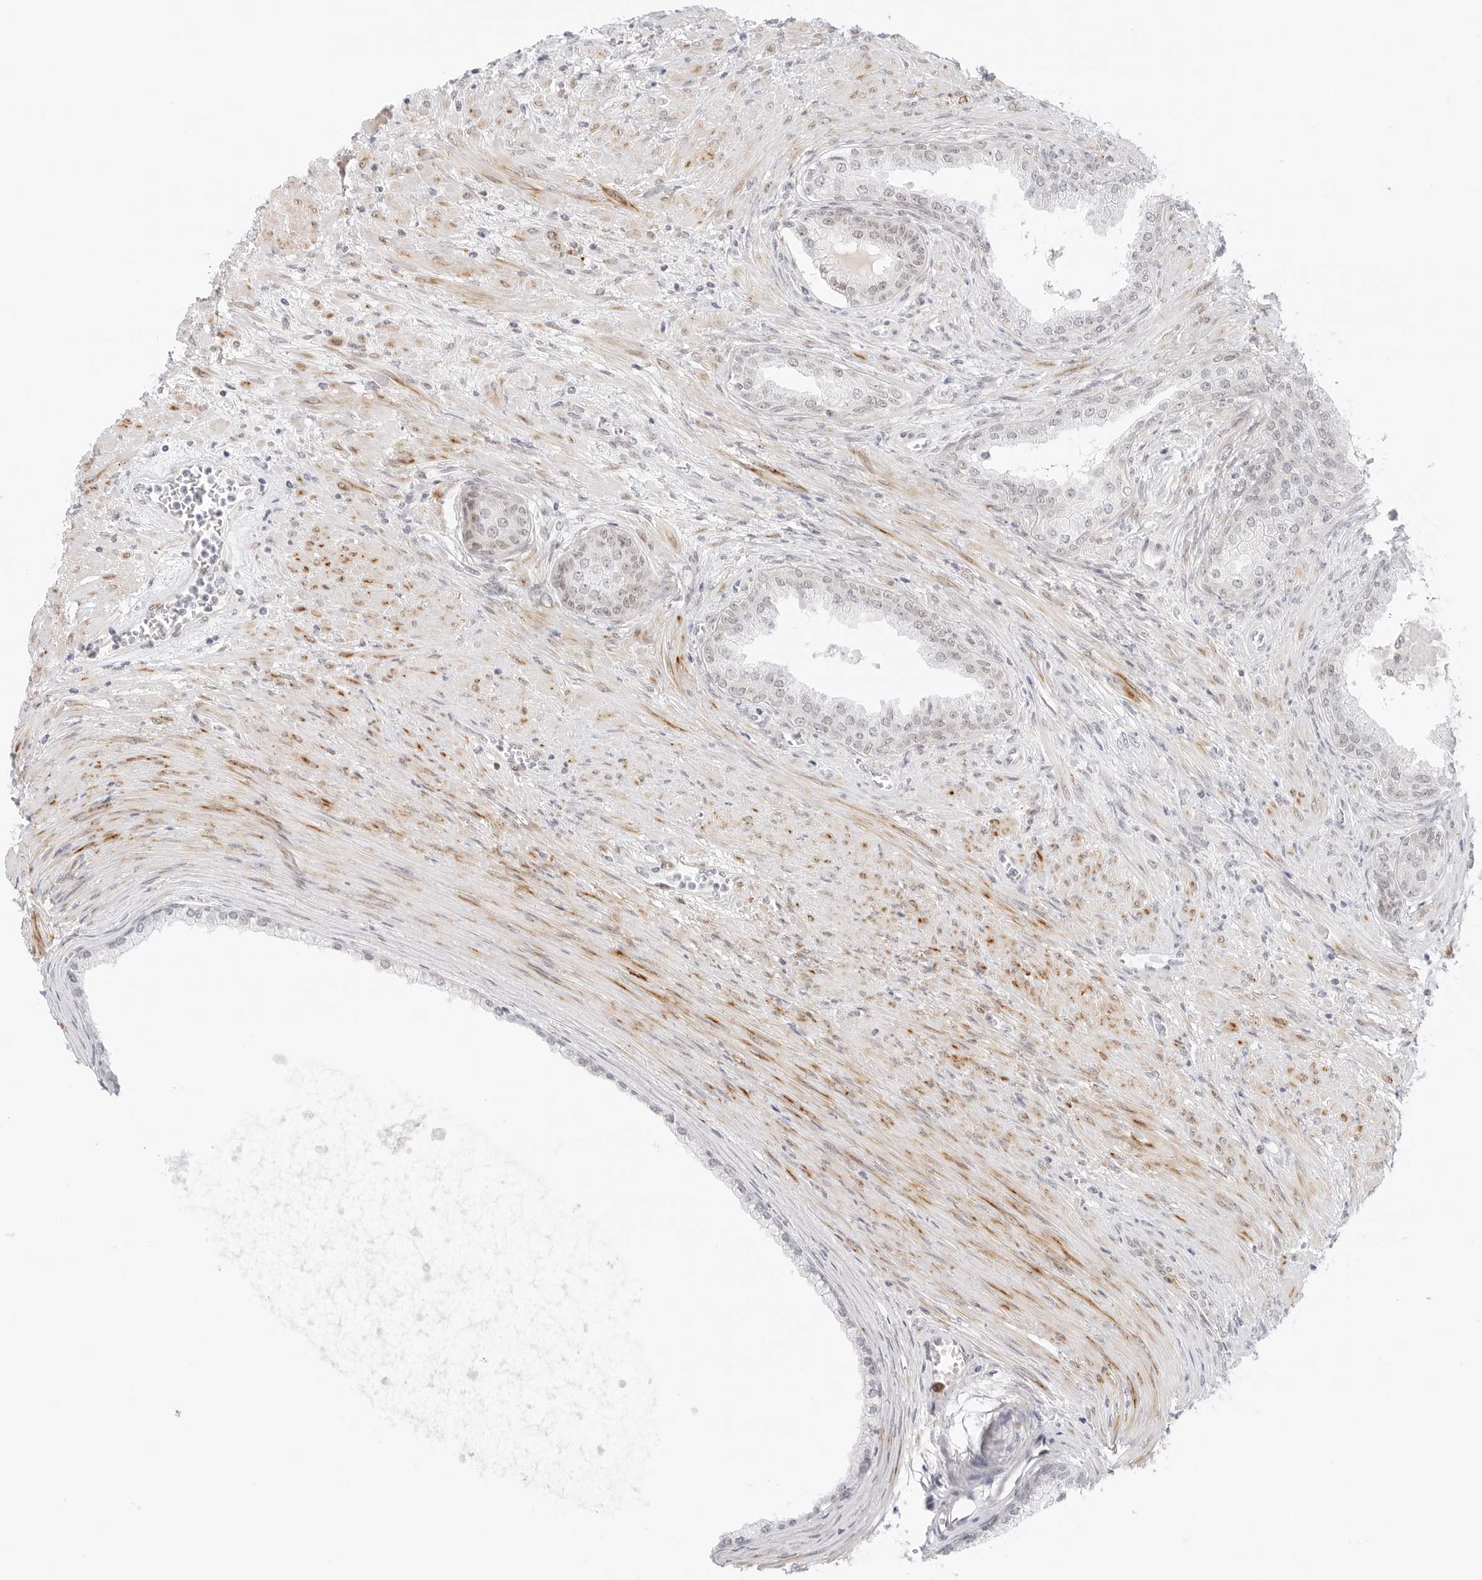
{"staining": {"intensity": "negative", "quantity": "none", "location": "none"}, "tissue": "prostate cancer", "cell_type": "Tumor cells", "image_type": "cancer", "snomed": [{"axis": "morphology", "description": "Normal tissue, NOS"}, {"axis": "morphology", "description": "Adenocarcinoma, Low grade"}, {"axis": "topography", "description": "Prostate"}, {"axis": "topography", "description": "Peripheral nerve tissue"}], "caption": "Tumor cells show no significant protein positivity in adenocarcinoma (low-grade) (prostate).", "gene": "HIPK3", "patient": {"sex": "male", "age": 71}}